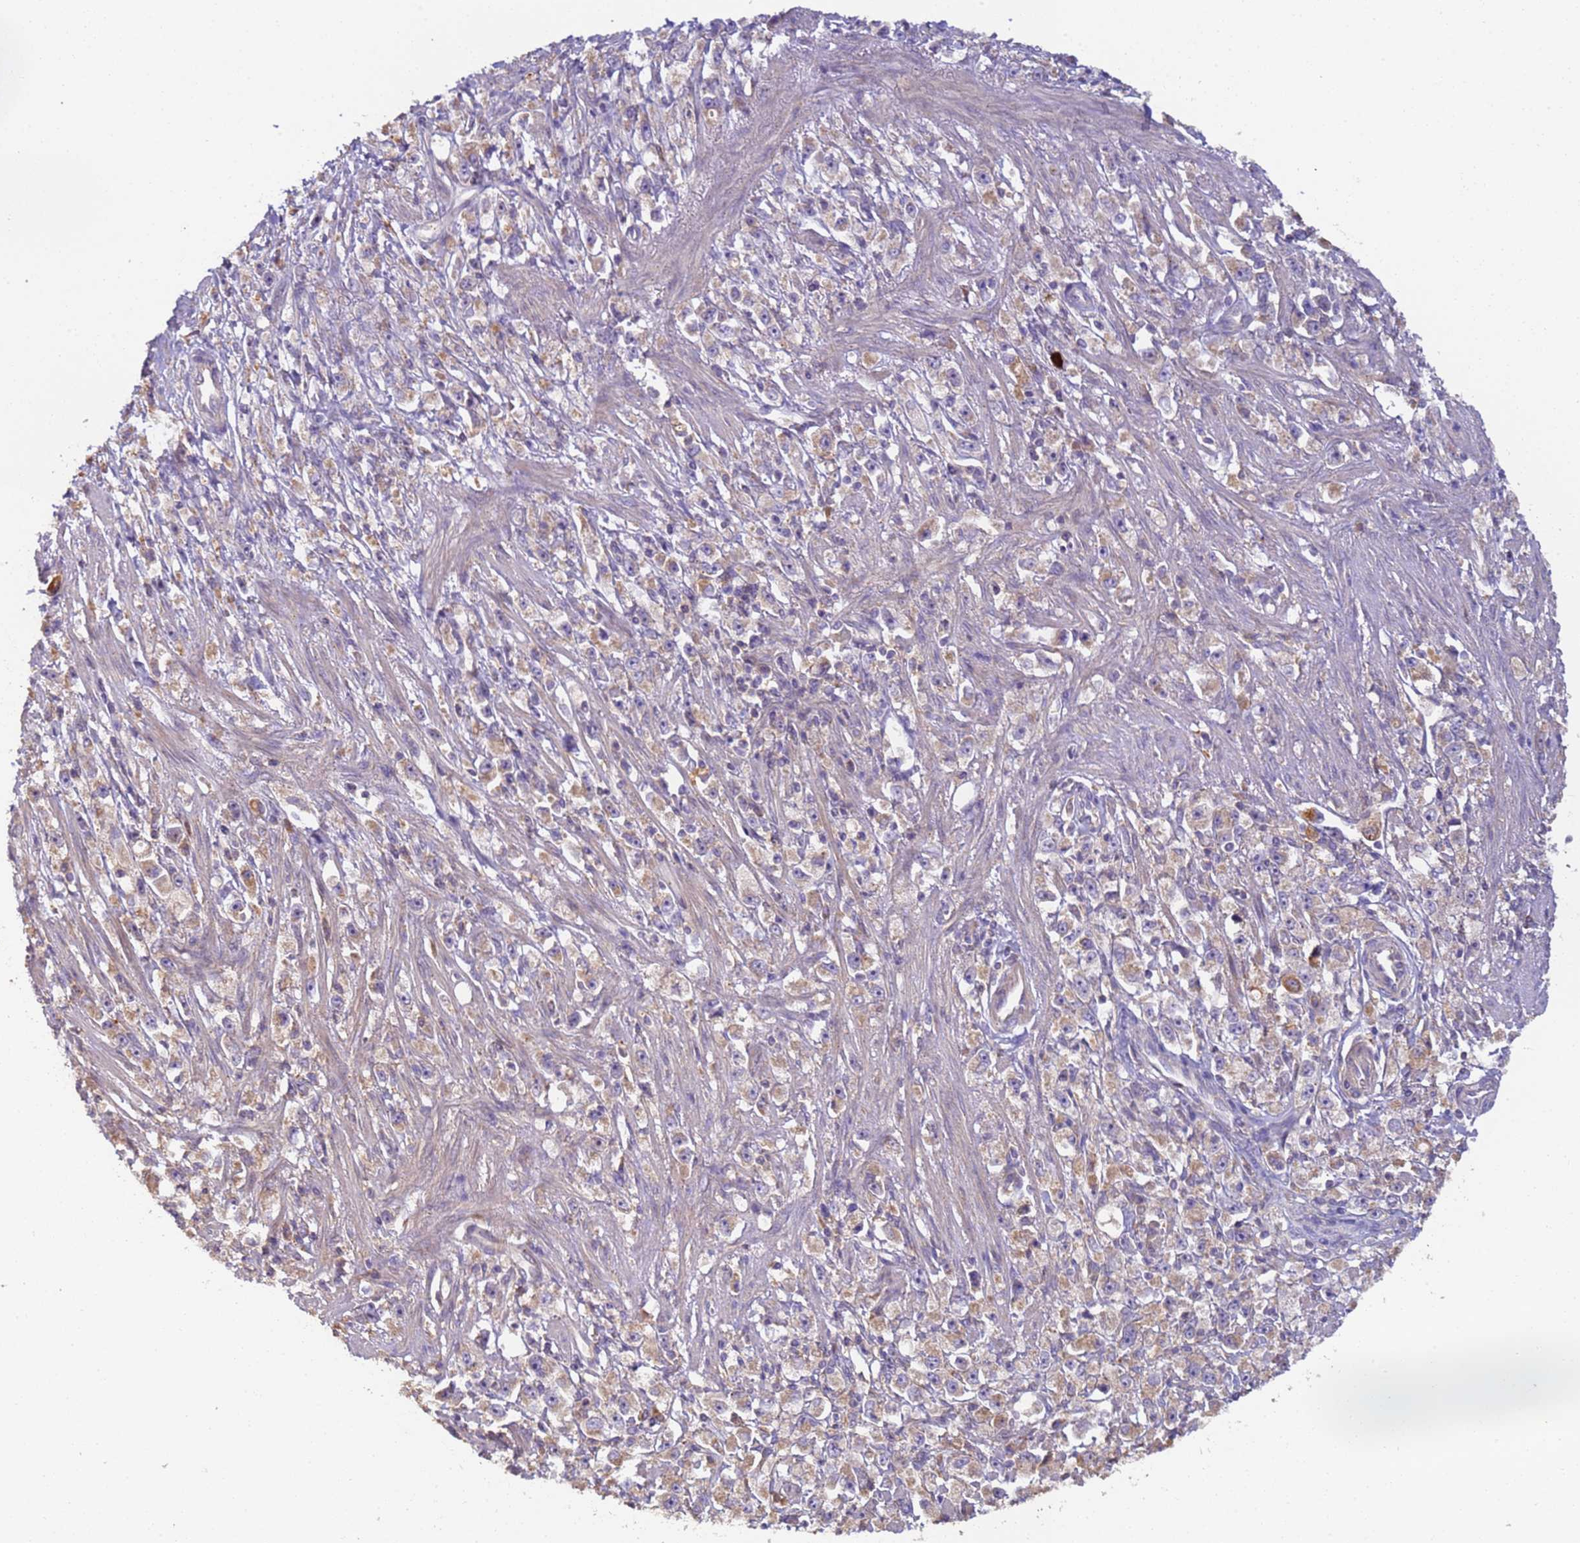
{"staining": {"intensity": "weak", "quantity": "25%-75%", "location": "cytoplasmic/membranous"}, "tissue": "stomach cancer", "cell_type": "Tumor cells", "image_type": "cancer", "snomed": [{"axis": "morphology", "description": "Adenocarcinoma, NOS"}, {"axis": "topography", "description": "Stomach"}], "caption": "Brown immunohistochemical staining in stomach cancer demonstrates weak cytoplasmic/membranous positivity in approximately 25%-75% of tumor cells.", "gene": "TIGAR", "patient": {"sex": "female", "age": 59}}